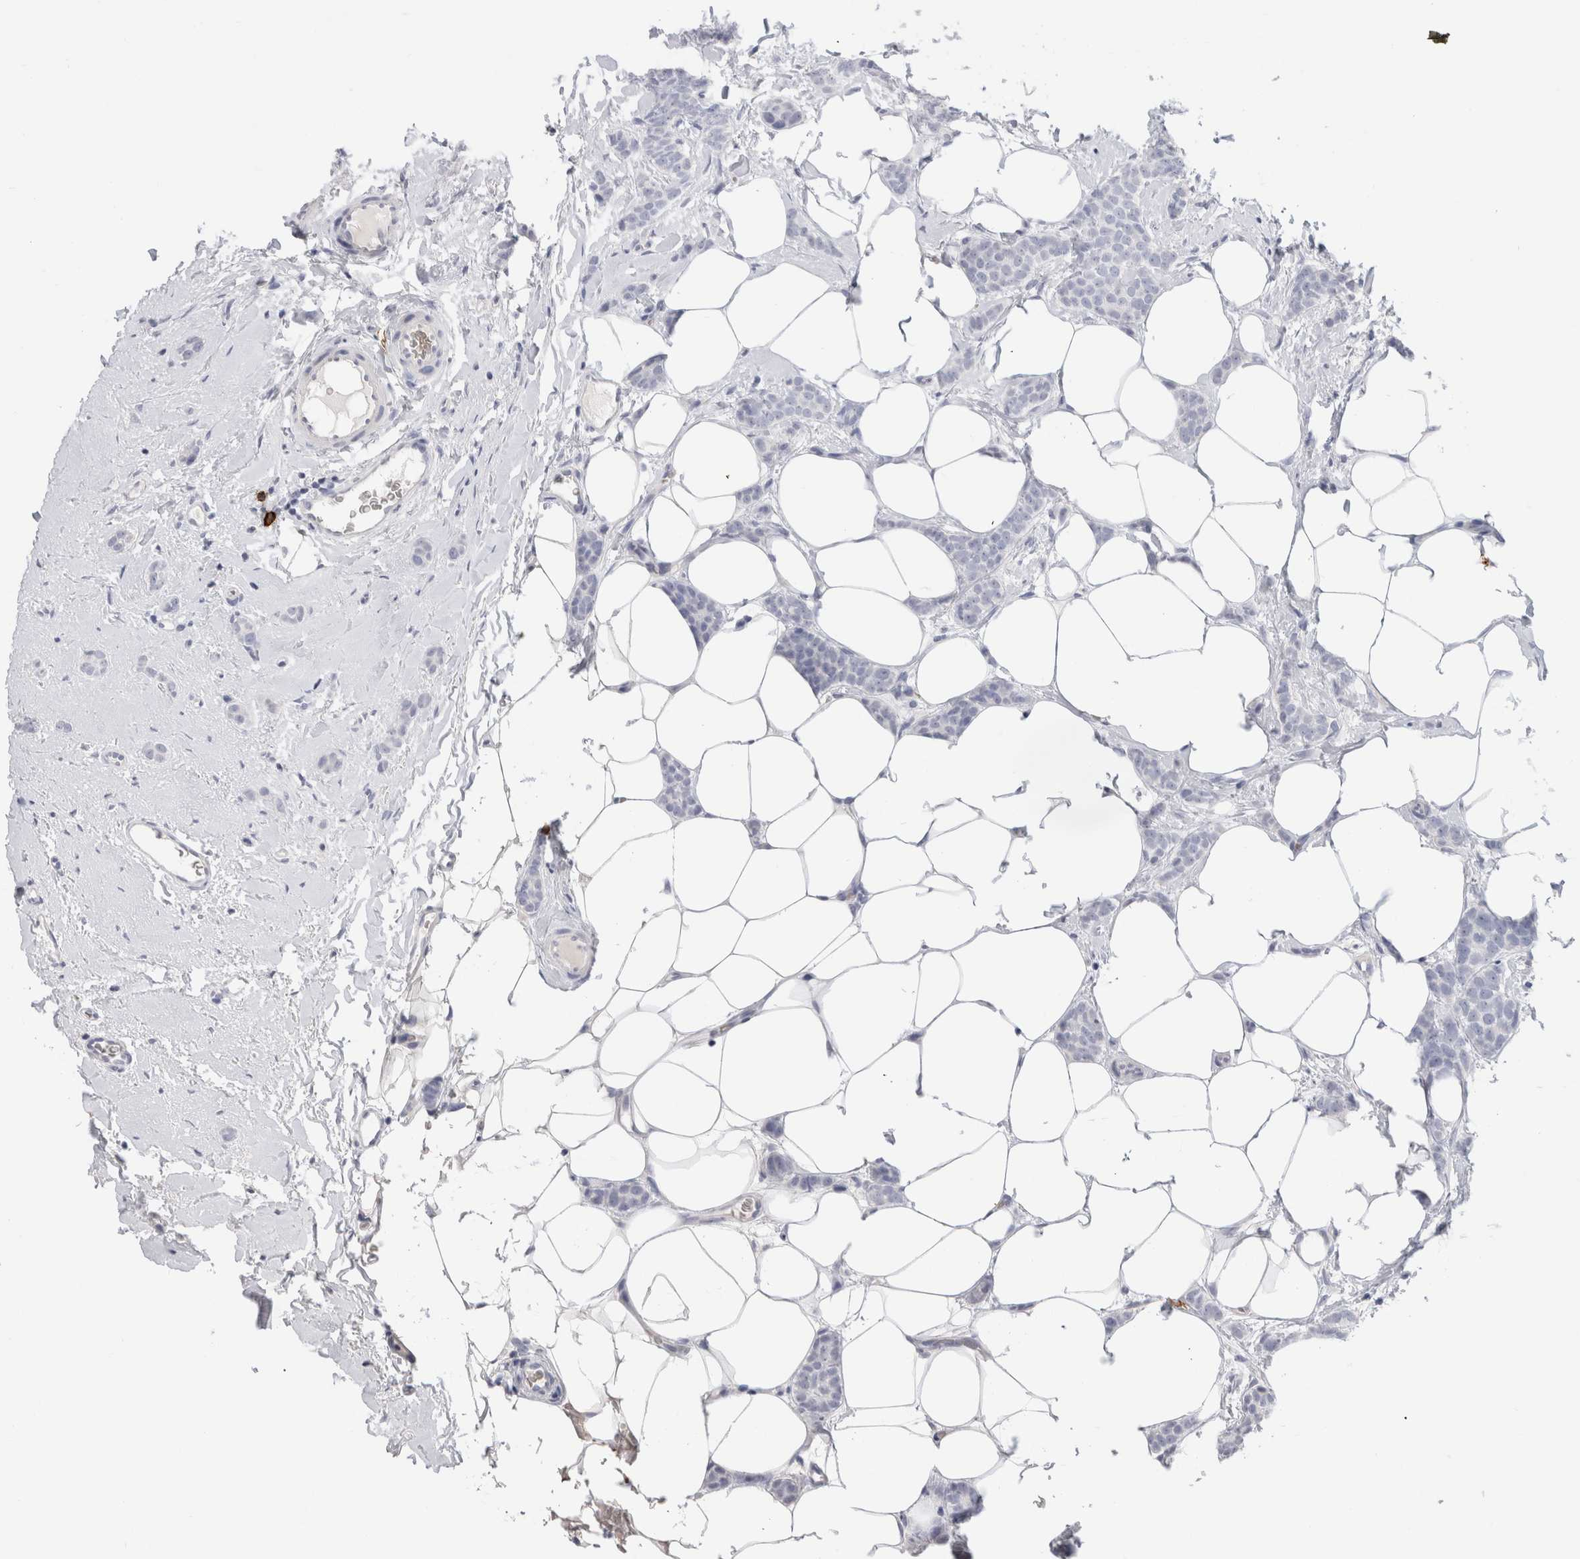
{"staining": {"intensity": "negative", "quantity": "none", "location": "none"}, "tissue": "breast cancer", "cell_type": "Tumor cells", "image_type": "cancer", "snomed": [{"axis": "morphology", "description": "Lobular carcinoma"}, {"axis": "topography", "description": "Skin"}, {"axis": "topography", "description": "Breast"}], "caption": "Immunohistochemistry micrograph of neoplastic tissue: breast cancer stained with DAB reveals no significant protein staining in tumor cells.", "gene": "CD38", "patient": {"sex": "female", "age": 46}}